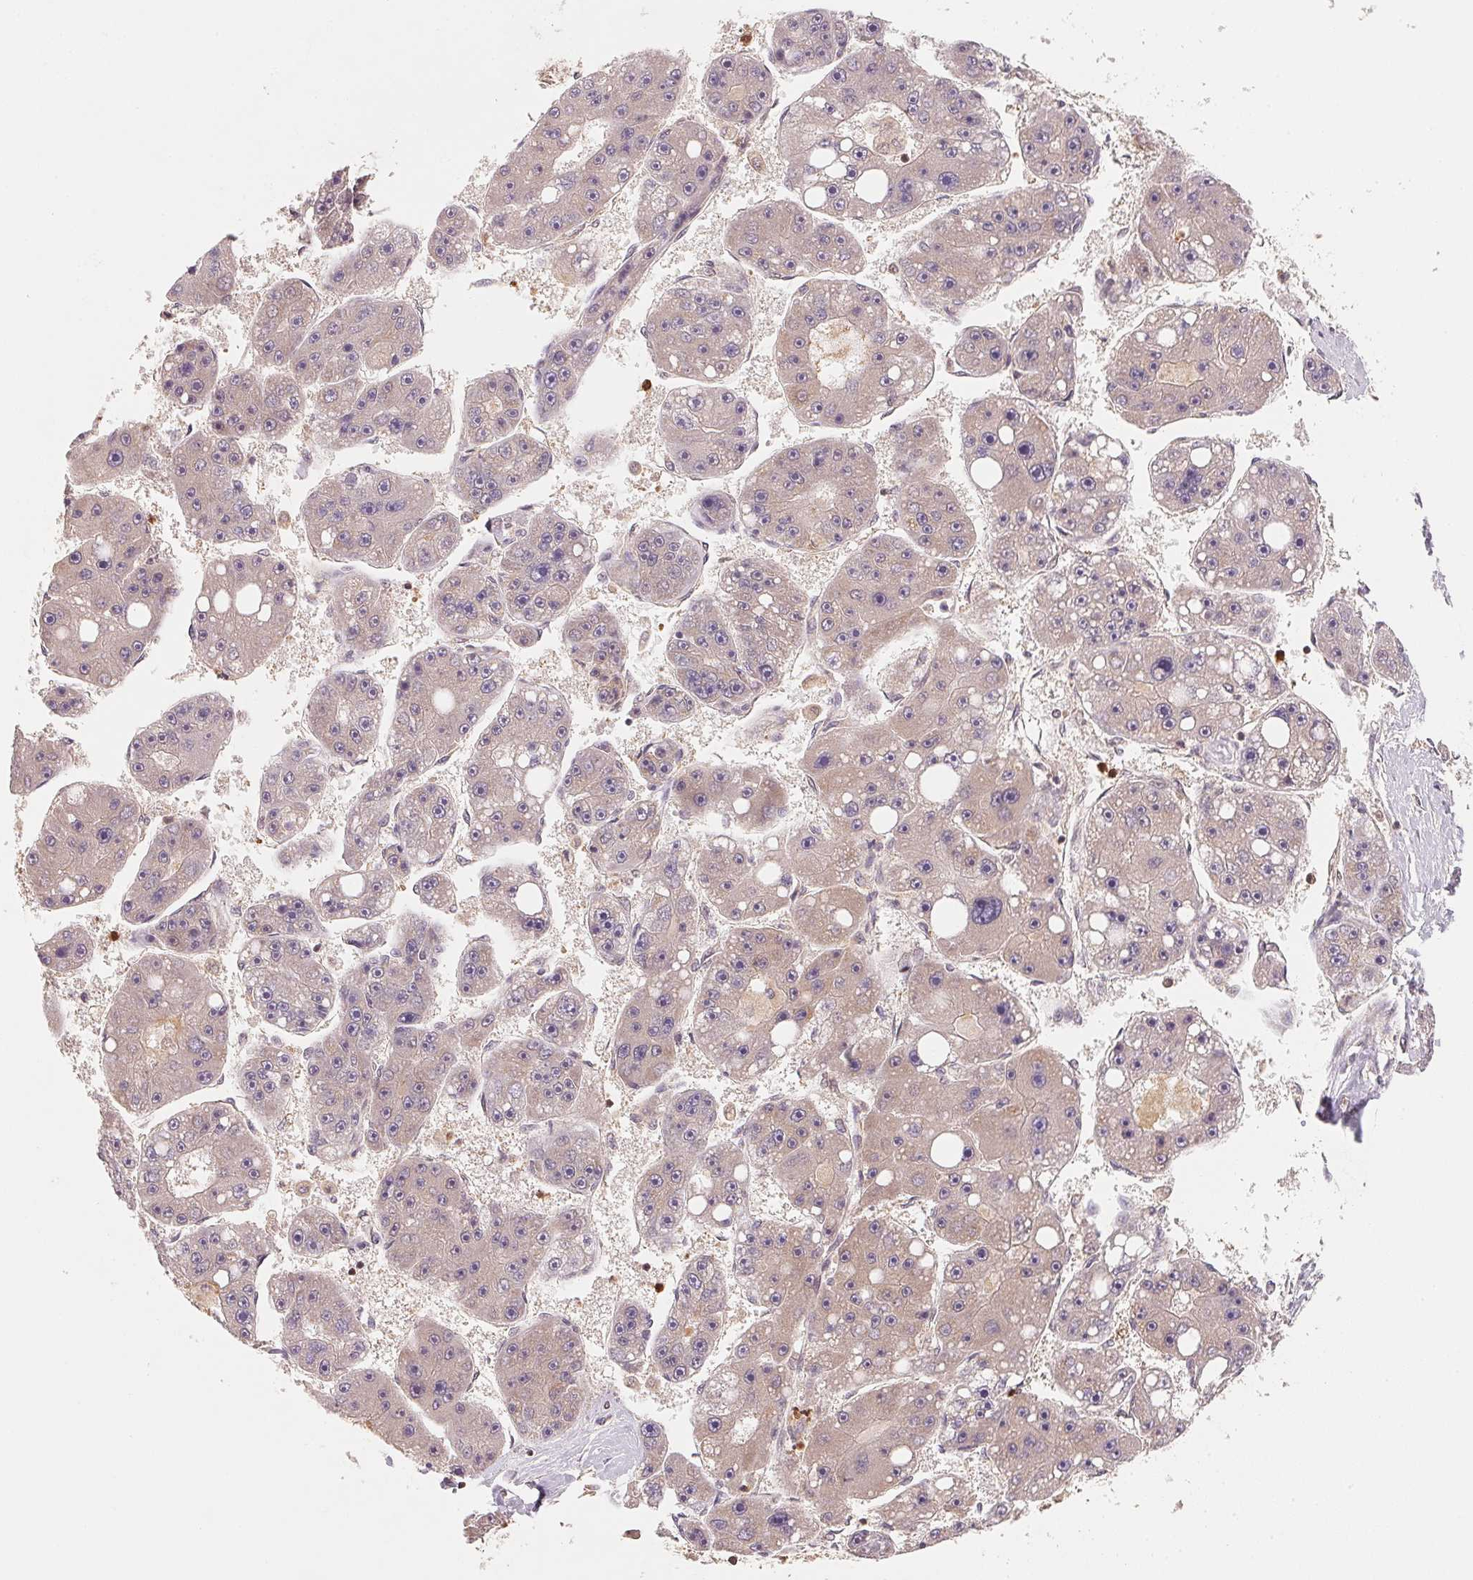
{"staining": {"intensity": "weak", "quantity": "25%-75%", "location": "cytoplasmic/membranous"}, "tissue": "liver cancer", "cell_type": "Tumor cells", "image_type": "cancer", "snomed": [{"axis": "morphology", "description": "Carcinoma, Hepatocellular, NOS"}, {"axis": "topography", "description": "Liver"}], "caption": "Liver hepatocellular carcinoma stained with IHC reveals weak cytoplasmic/membranous staining in about 25%-75% of tumor cells. Nuclei are stained in blue.", "gene": "CCDC102B", "patient": {"sex": "female", "age": 61}}